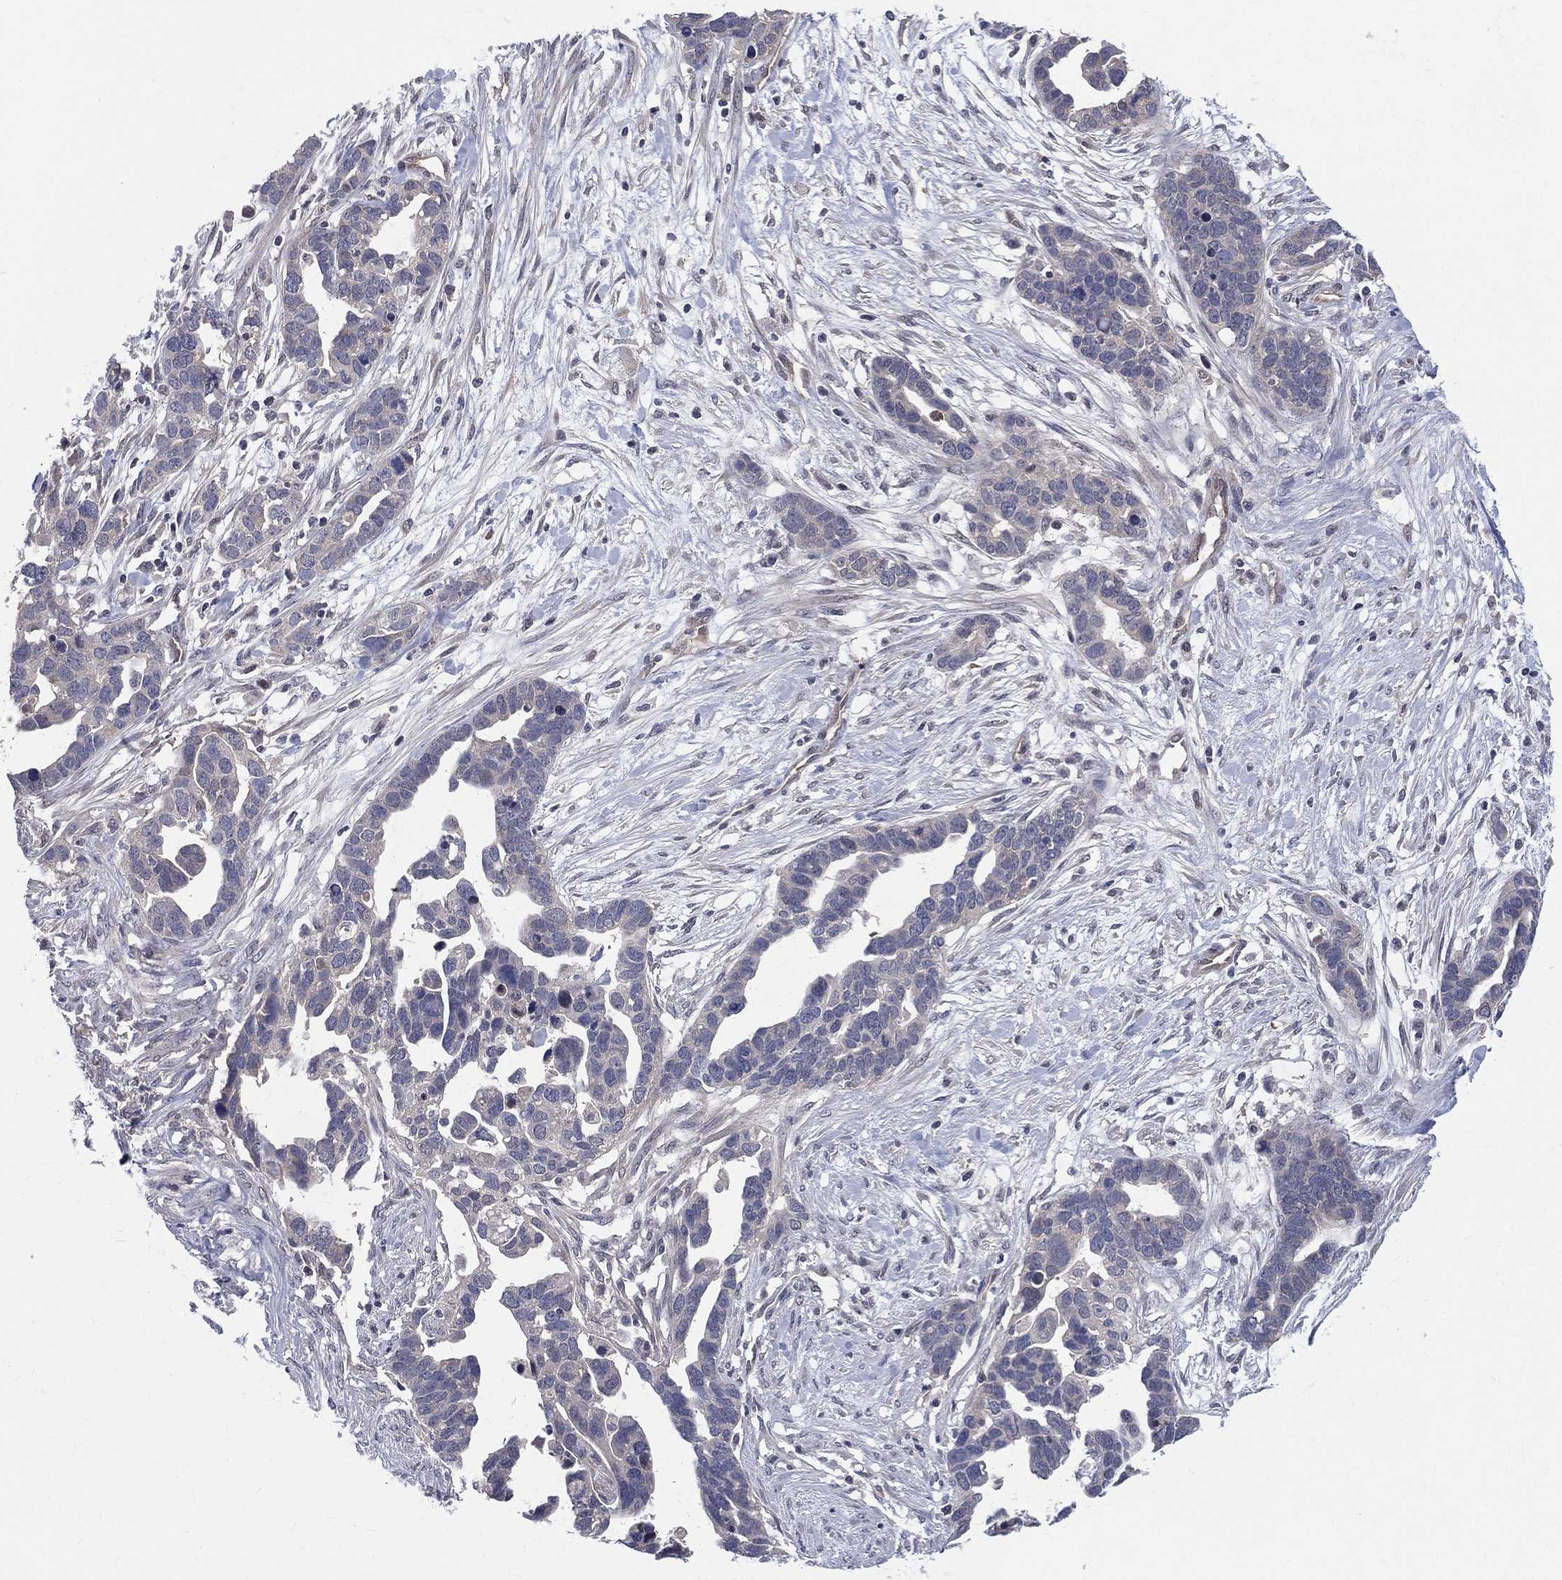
{"staining": {"intensity": "negative", "quantity": "none", "location": "none"}, "tissue": "ovarian cancer", "cell_type": "Tumor cells", "image_type": "cancer", "snomed": [{"axis": "morphology", "description": "Cystadenocarcinoma, serous, NOS"}, {"axis": "topography", "description": "Ovary"}], "caption": "An immunohistochemistry histopathology image of ovarian serous cystadenocarcinoma is shown. There is no staining in tumor cells of ovarian serous cystadenocarcinoma.", "gene": "DLG4", "patient": {"sex": "female", "age": 54}}